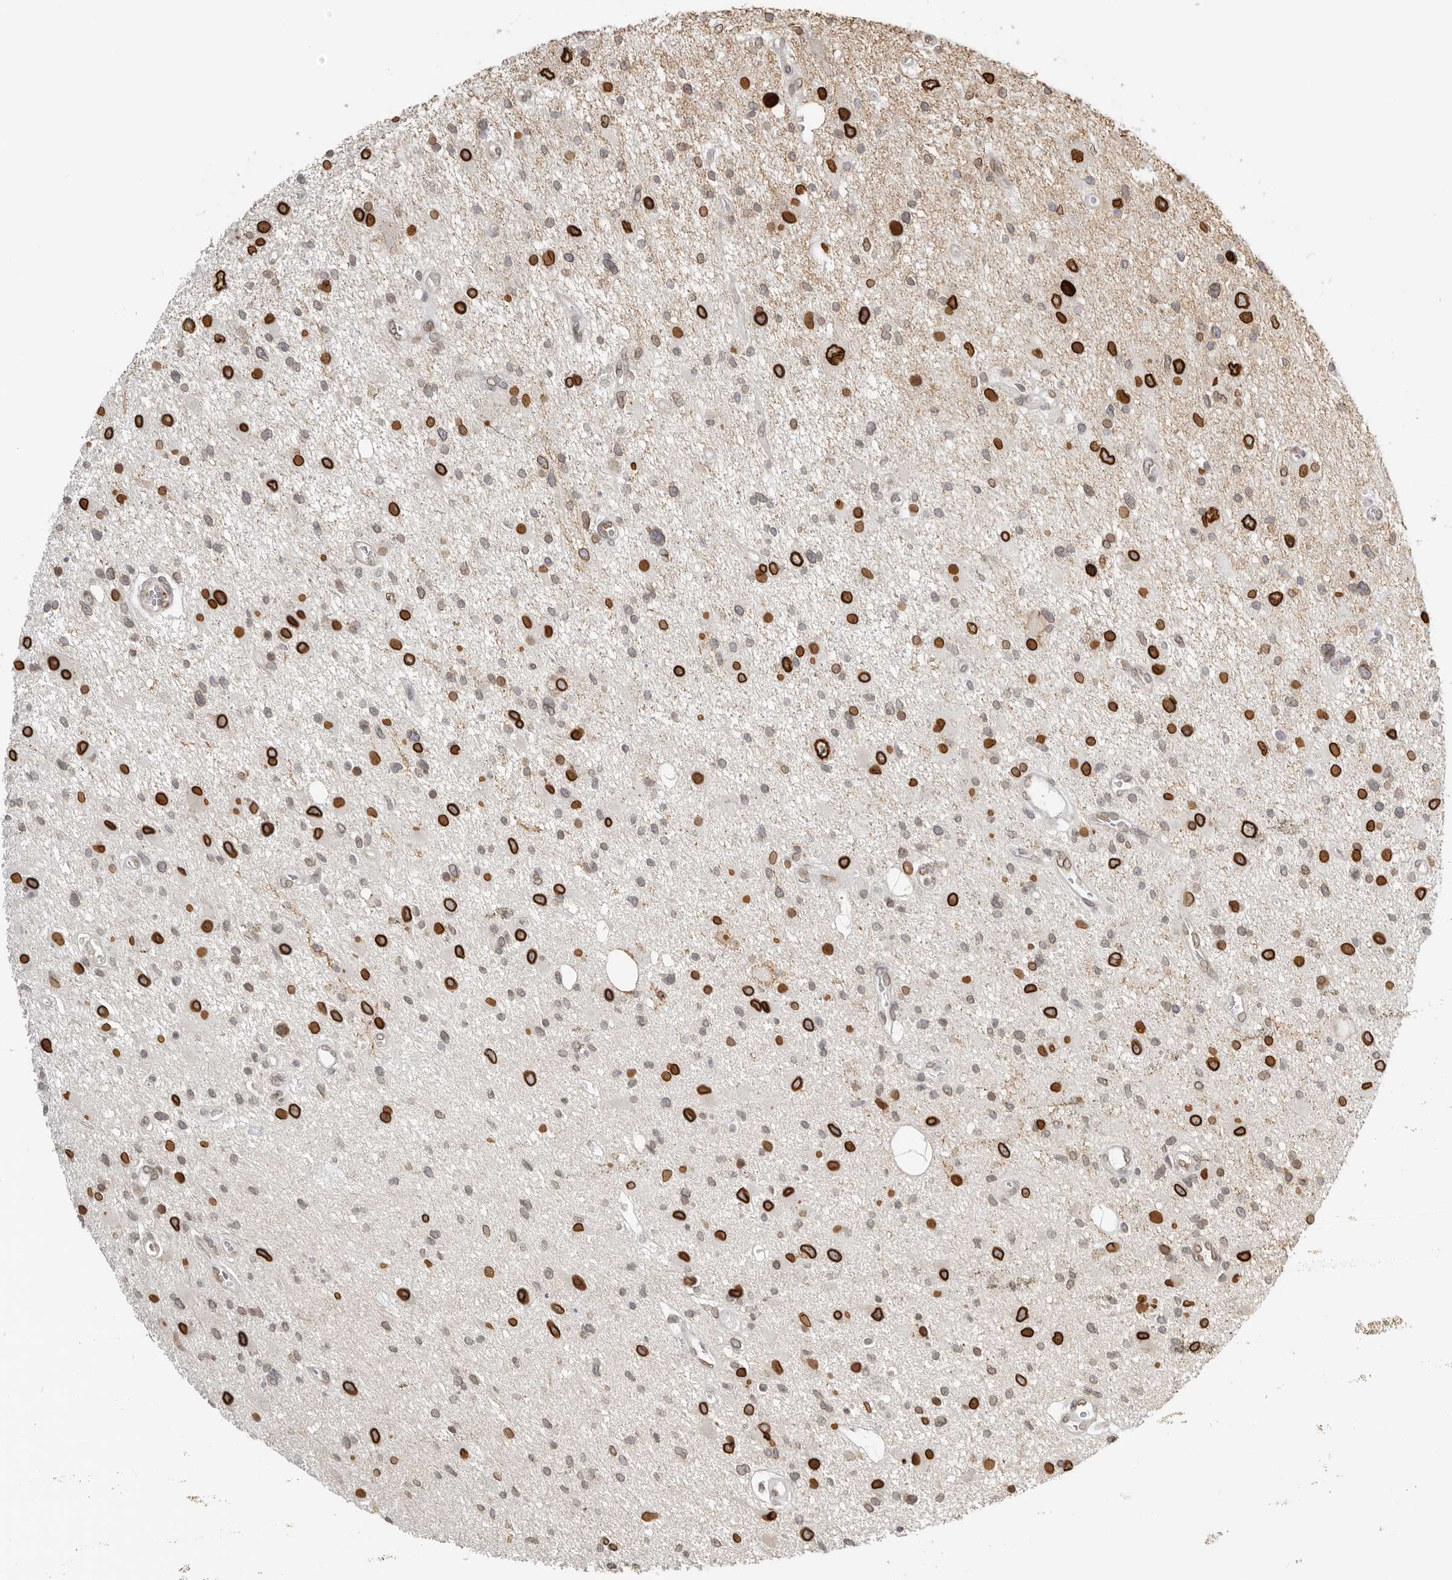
{"staining": {"intensity": "strong", "quantity": "25%-75%", "location": "cytoplasmic/membranous,nuclear"}, "tissue": "glioma", "cell_type": "Tumor cells", "image_type": "cancer", "snomed": [{"axis": "morphology", "description": "Glioma, malignant, High grade"}, {"axis": "topography", "description": "Brain"}], "caption": "The histopathology image reveals immunohistochemical staining of glioma. There is strong cytoplasmic/membranous and nuclear staining is identified in about 25%-75% of tumor cells. The staining is performed using DAB brown chromogen to label protein expression. The nuclei are counter-stained blue using hematoxylin.", "gene": "NUP153", "patient": {"sex": "male", "age": 33}}